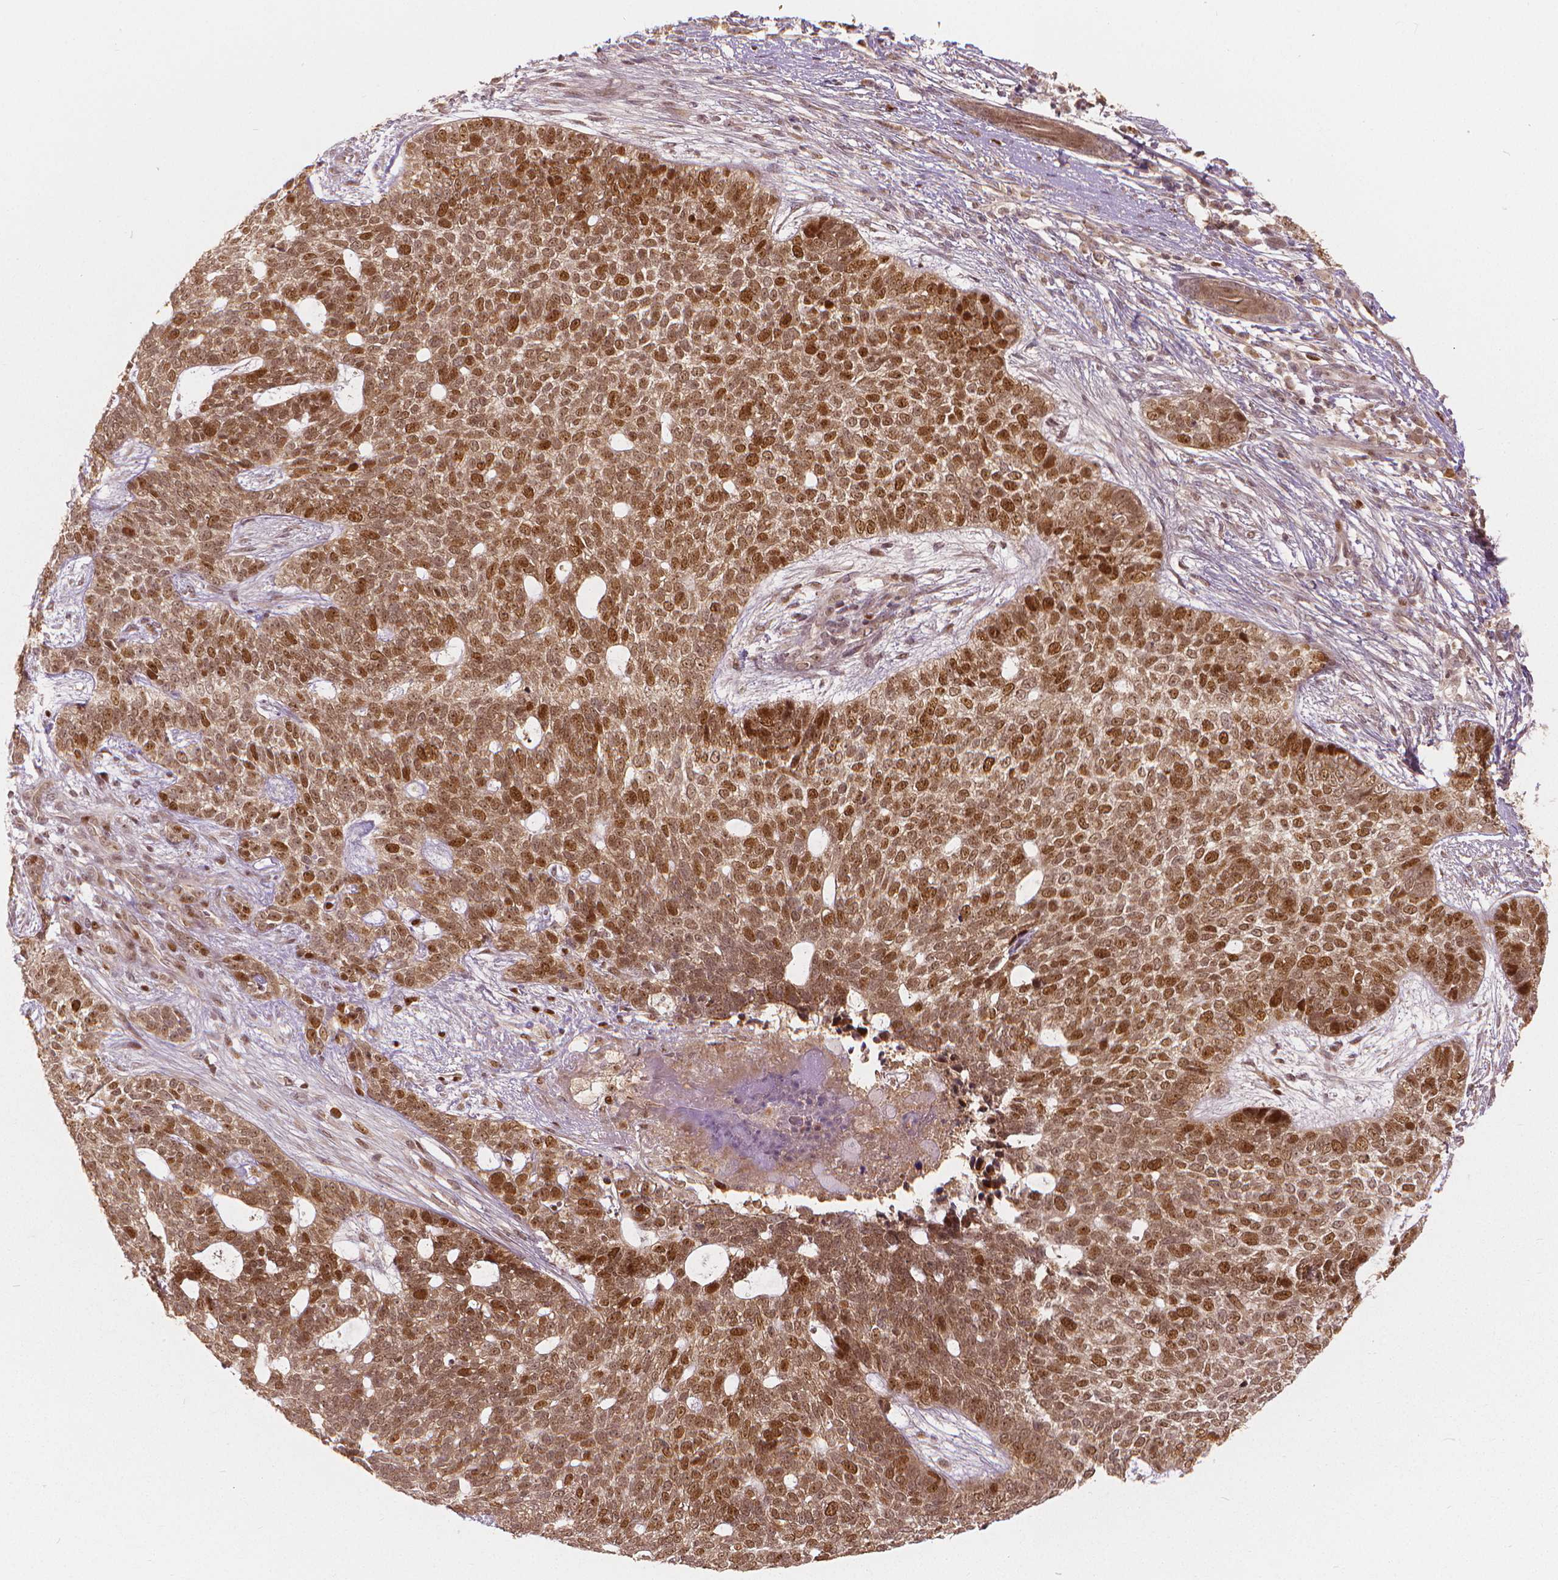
{"staining": {"intensity": "moderate", "quantity": ">75%", "location": "nuclear"}, "tissue": "skin cancer", "cell_type": "Tumor cells", "image_type": "cancer", "snomed": [{"axis": "morphology", "description": "Basal cell carcinoma"}, {"axis": "topography", "description": "Skin"}], "caption": "Immunohistochemistry (IHC) micrograph of skin basal cell carcinoma stained for a protein (brown), which demonstrates medium levels of moderate nuclear staining in approximately >75% of tumor cells.", "gene": "NSD2", "patient": {"sex": "female", "age": 69}}